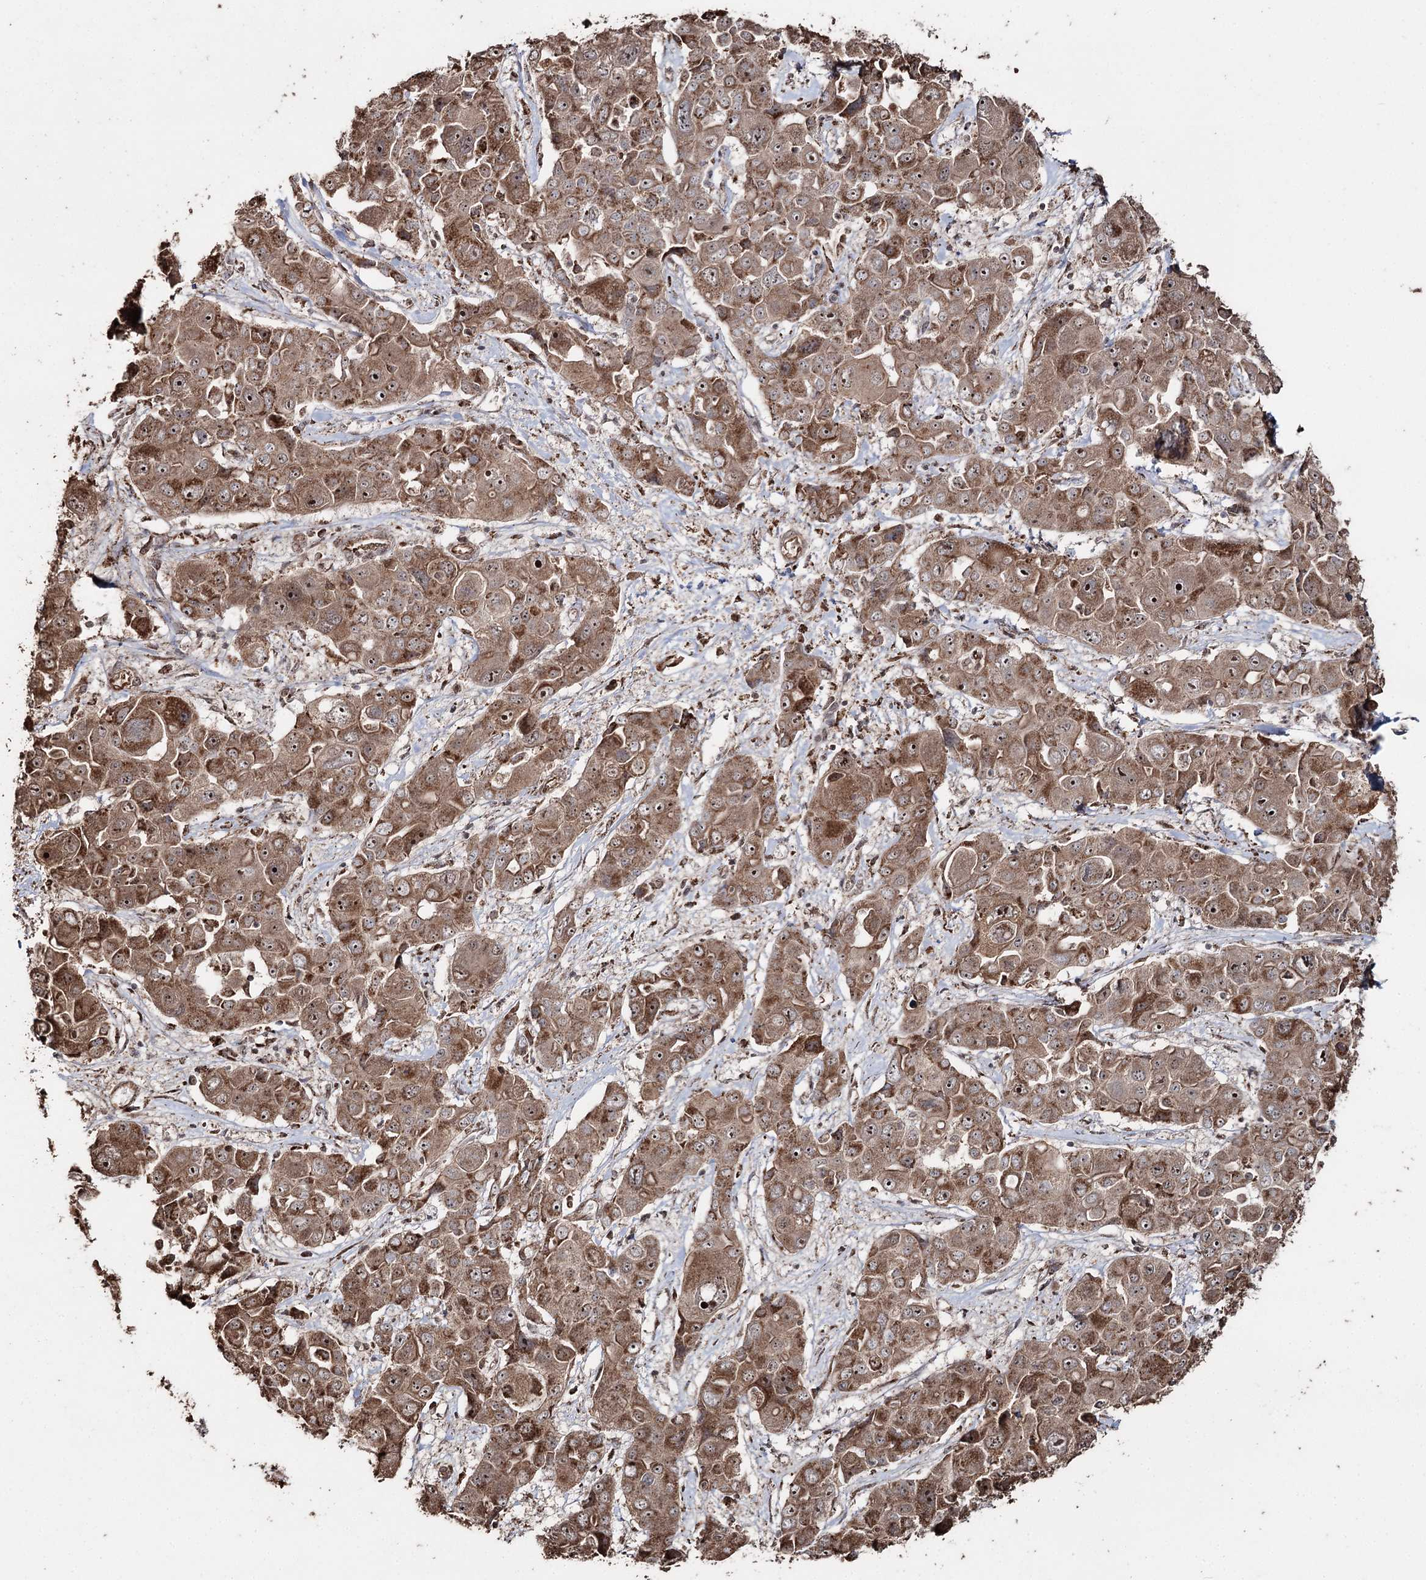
{"staining": {"intensity": "moderate", "quantity": ">75%", "location": "cytoplasmic/membranous,nuclear"}, "tissue": "liver cancer", "cell_type": "Tumor cells", "image_type": "cancer", "snomed": [{"axis": "morphology", "description": "Cholangiocarcinoma"}, {"axis": "topography", "description": "Liver"}], "caption": "Protein expression analysis of liver cancer reveals moderate cytoplasmic/membranous and nuclear expression in about >75% of tumor cells. (Brightfield microscopy of DAB IHC at high magnification).", "gene": "SLF2", "patient": {"sex": "male", "age": 67}}